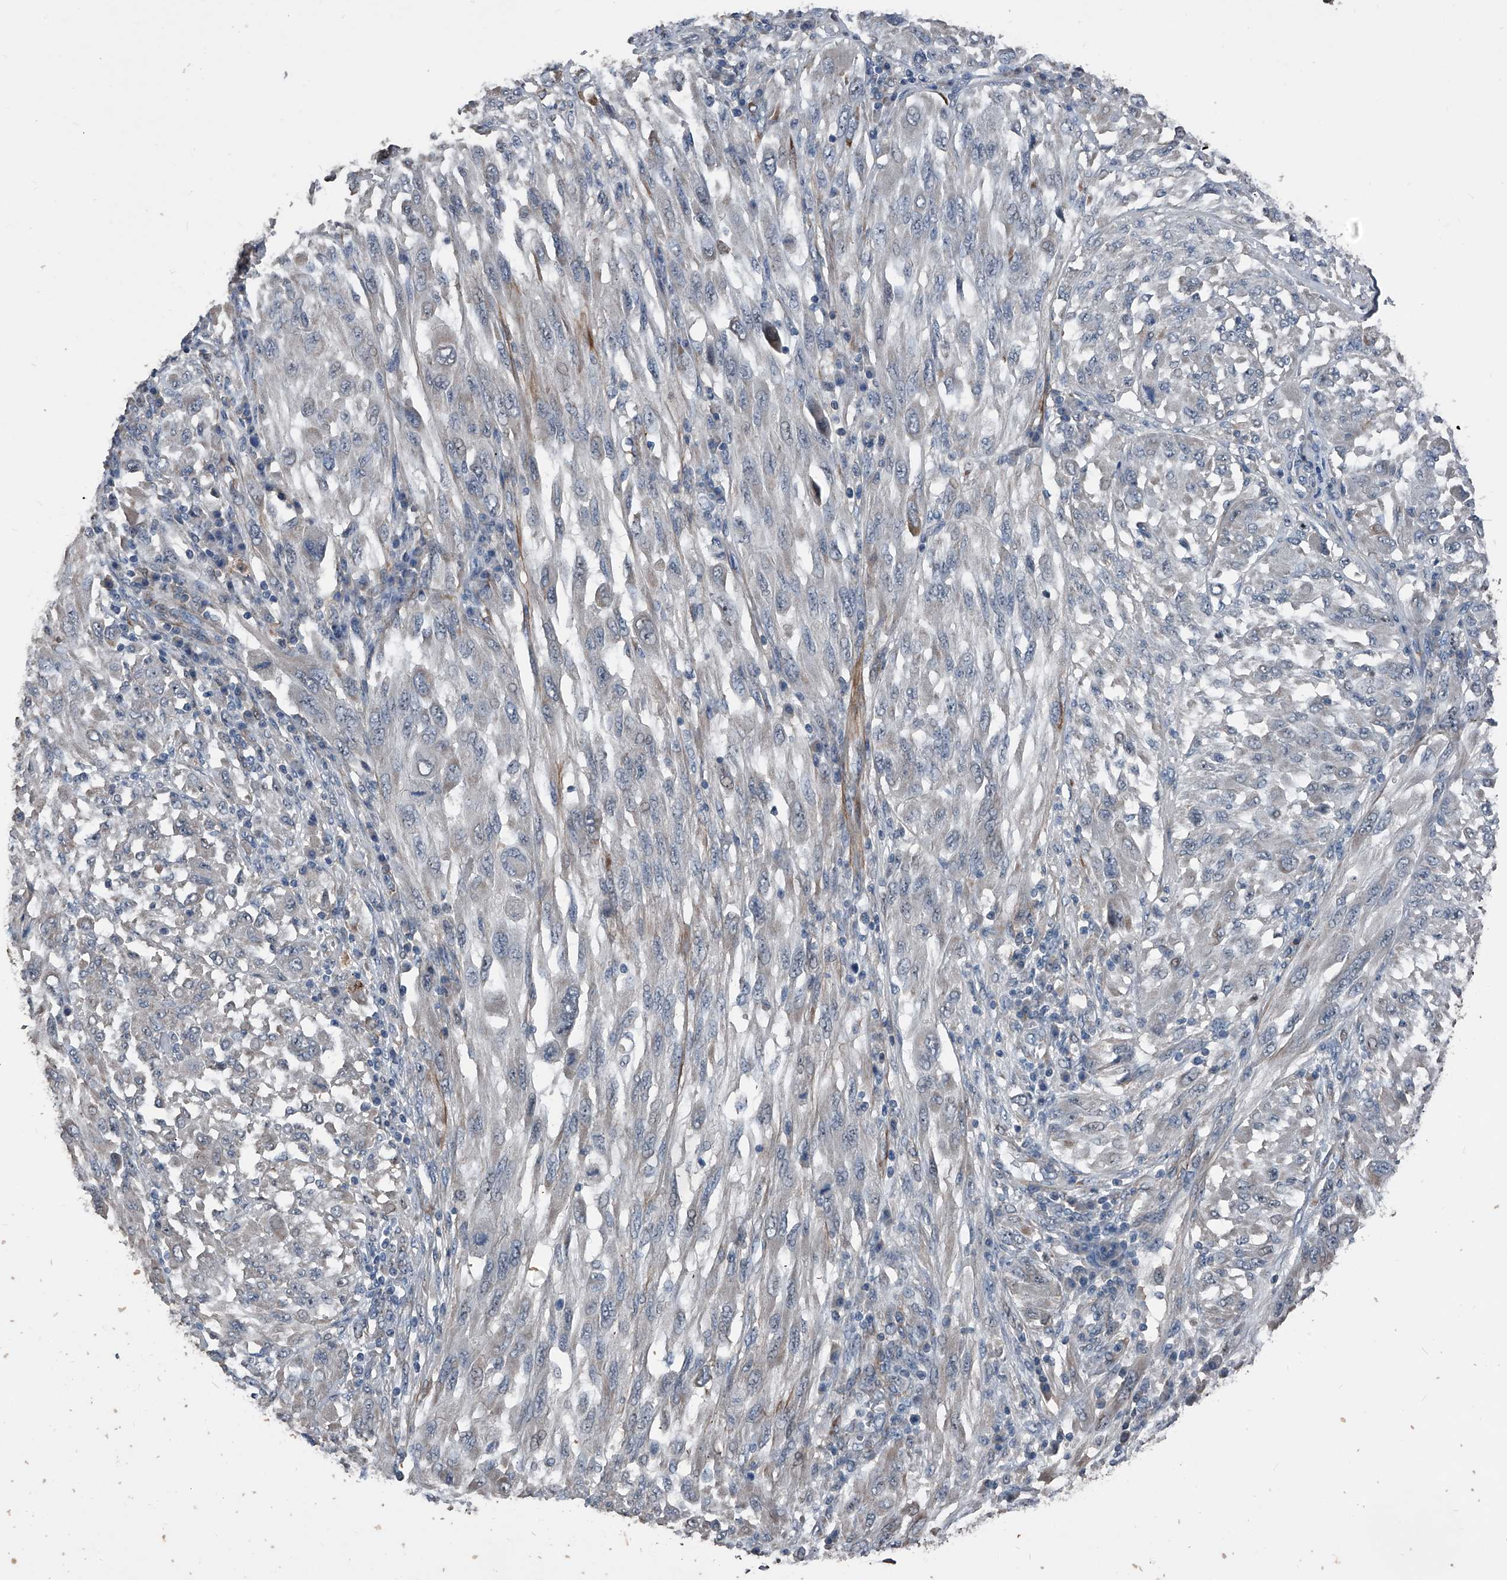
{"staining": {"intensity": "negative", "quantity": "none", "location": "none"}, "tissue": "melanoma", "cell_type": "Tumor cells", "image_type": "cancer", "snomed": [{"axis": "morphology", "description": "Malignant melanoma, NOS"}, {"axis": "topography", "description": "Skin"}], "caption": "There is no significant staining in tumor cells of melanoma.", "gene": "PHACTR1", "patient": {"sex": "female", "age": 91}}